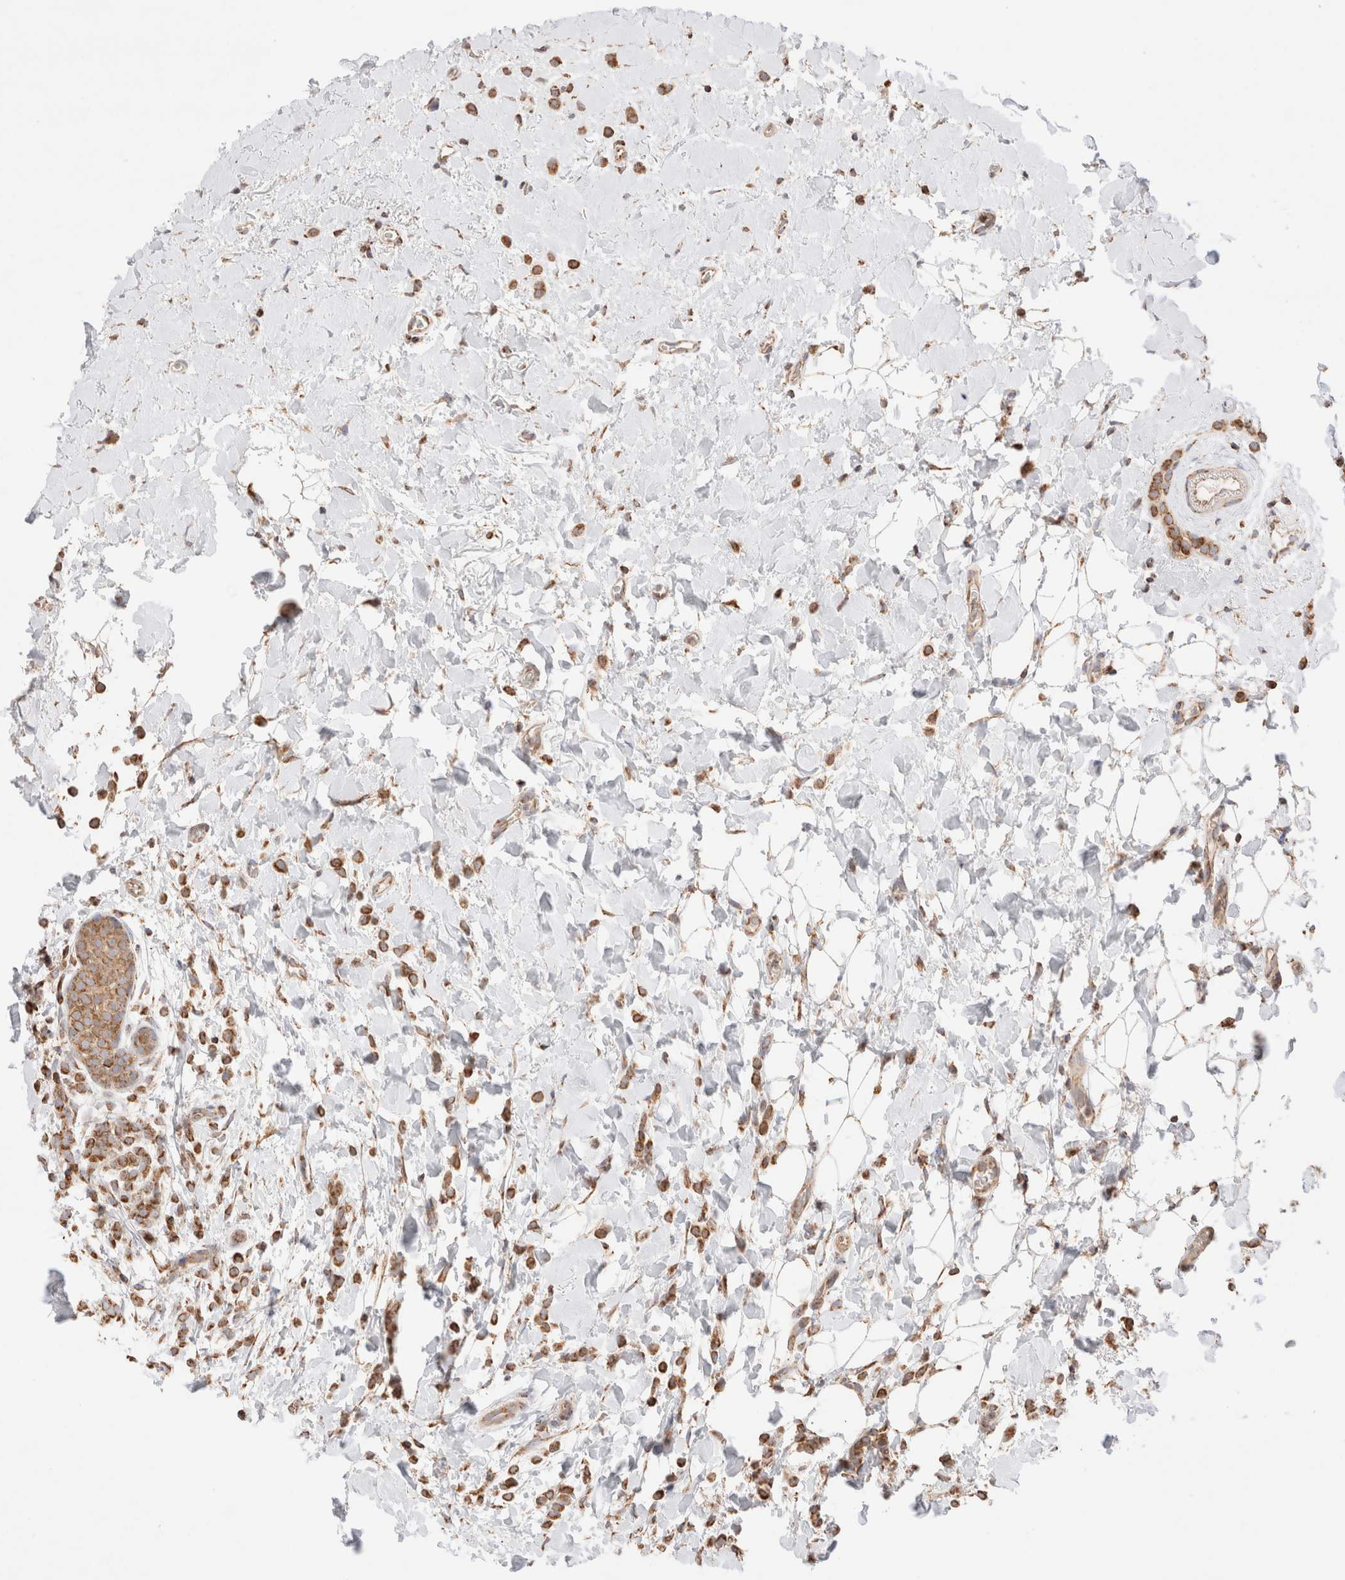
{"staining": {"intensity": "moderate", "quantity": ">75%", "location": "cytoplasmic/membranous"}, "tissue": "breast cancer", "cell_type": "Tumor cells", "image_type": "cancer", "snomed": [{"axis": "morphology", "description": "Normal tissue, NOS"}, {"axis": "morphology", "description": "Lobular carcinoma"}, {"axis": "topography", "description": "Breast"}], "caption": "Protein expression analysis of human lobular carcinoma (breast) reveals moderate cytoplasmic/membranous positivity in approximately >75% of tumor cells.", "gene": "TMPPE", "patient": {"sex": "female", "age": 50}}